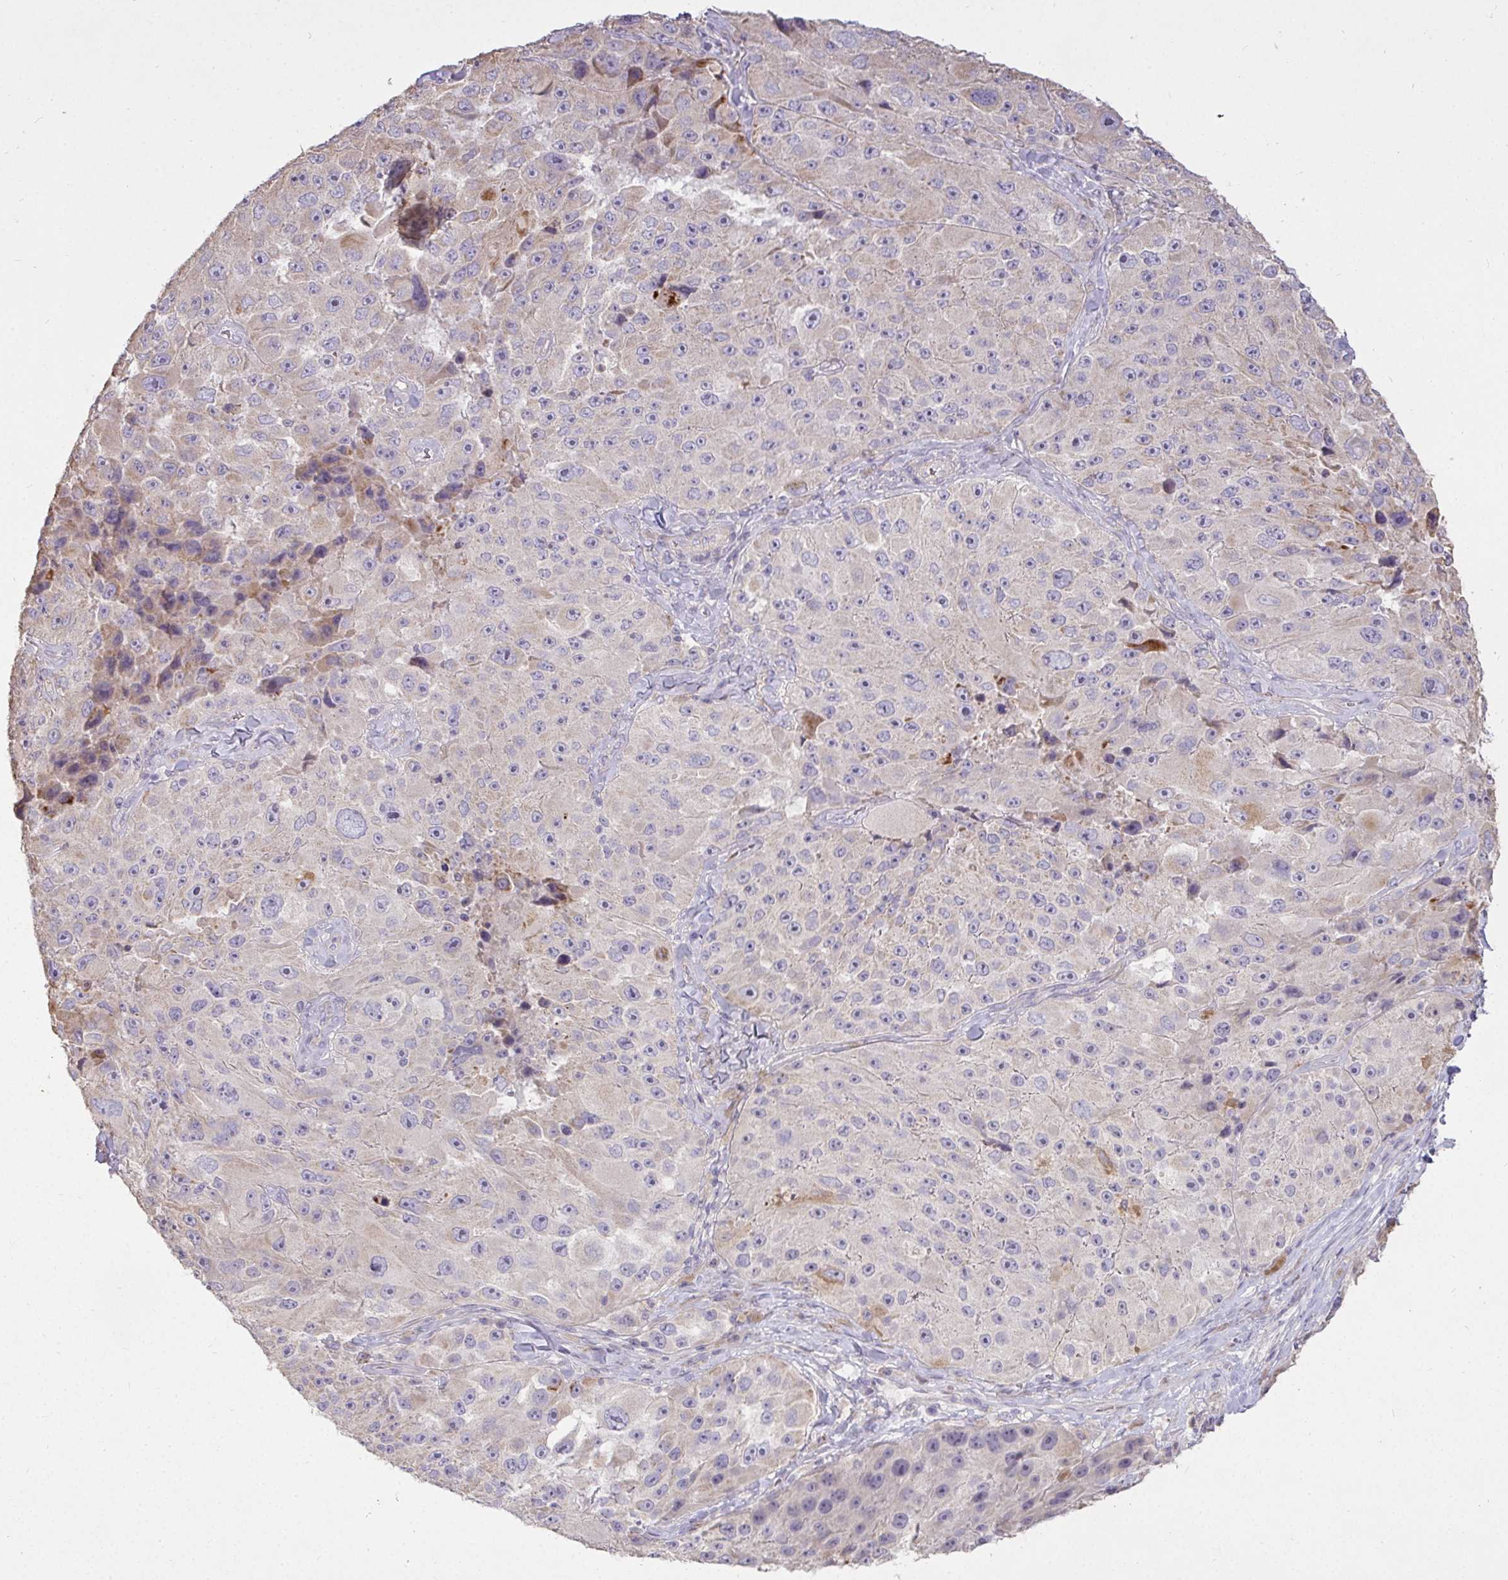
{"staining": {"intensity": "weak", "quantity": "<25%", "location": "cytoplasmic/membranous"}, "tissue": "melanoma", "cell_type": "Tumor cells", "image_type": "cancer", "snomed": [{"axis": "morphology", "description": "Malignant melanoma, Metastatic site"}, {"axis": "topography", "description": "Lymph node"}], "caption": "Immunohistochemistry of malignant melanoma (metastatic site) shows no expression in tumor cells.", "gene": "STRIP1", "patient": {"sex": "male", "age": 62}}